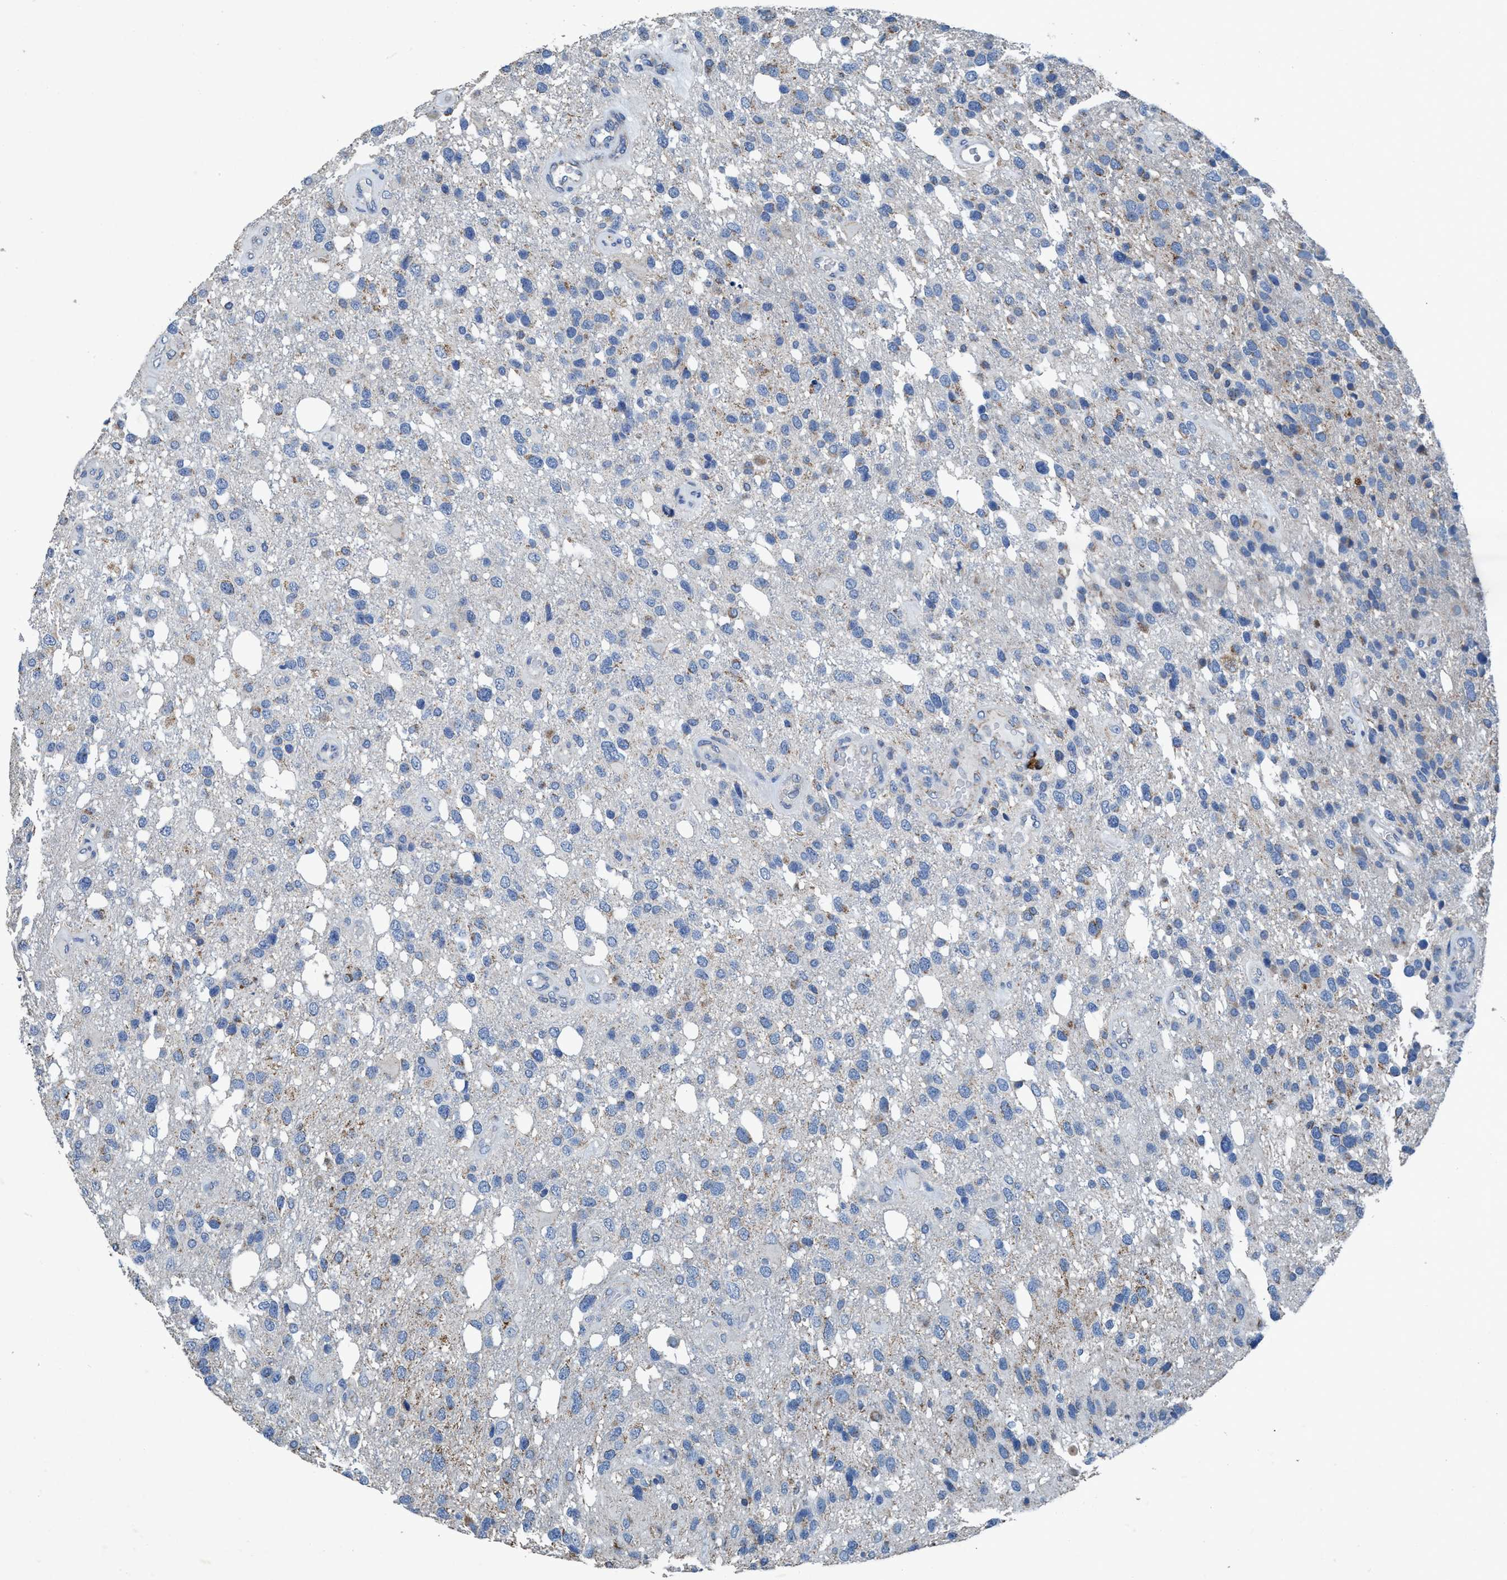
{"staining": {"intensity": "negative", "quantity": "none", "location": "none"}, "tissue": "glioma", "cell_type": "Tumor cells", "image_type": "cancer", "snomed": [{"axis": "morphology", "description": "Glioma, malignant, High grade"}, {"axis": "topography", "description": "Brain"}], "caption": "A micrograph of high-grade glioma (malignant) stained for a protein demonstrates no brown staining in tumor cells.", "gene": "ANKFN1", "patient": {"sex": "female", "age": 58}}